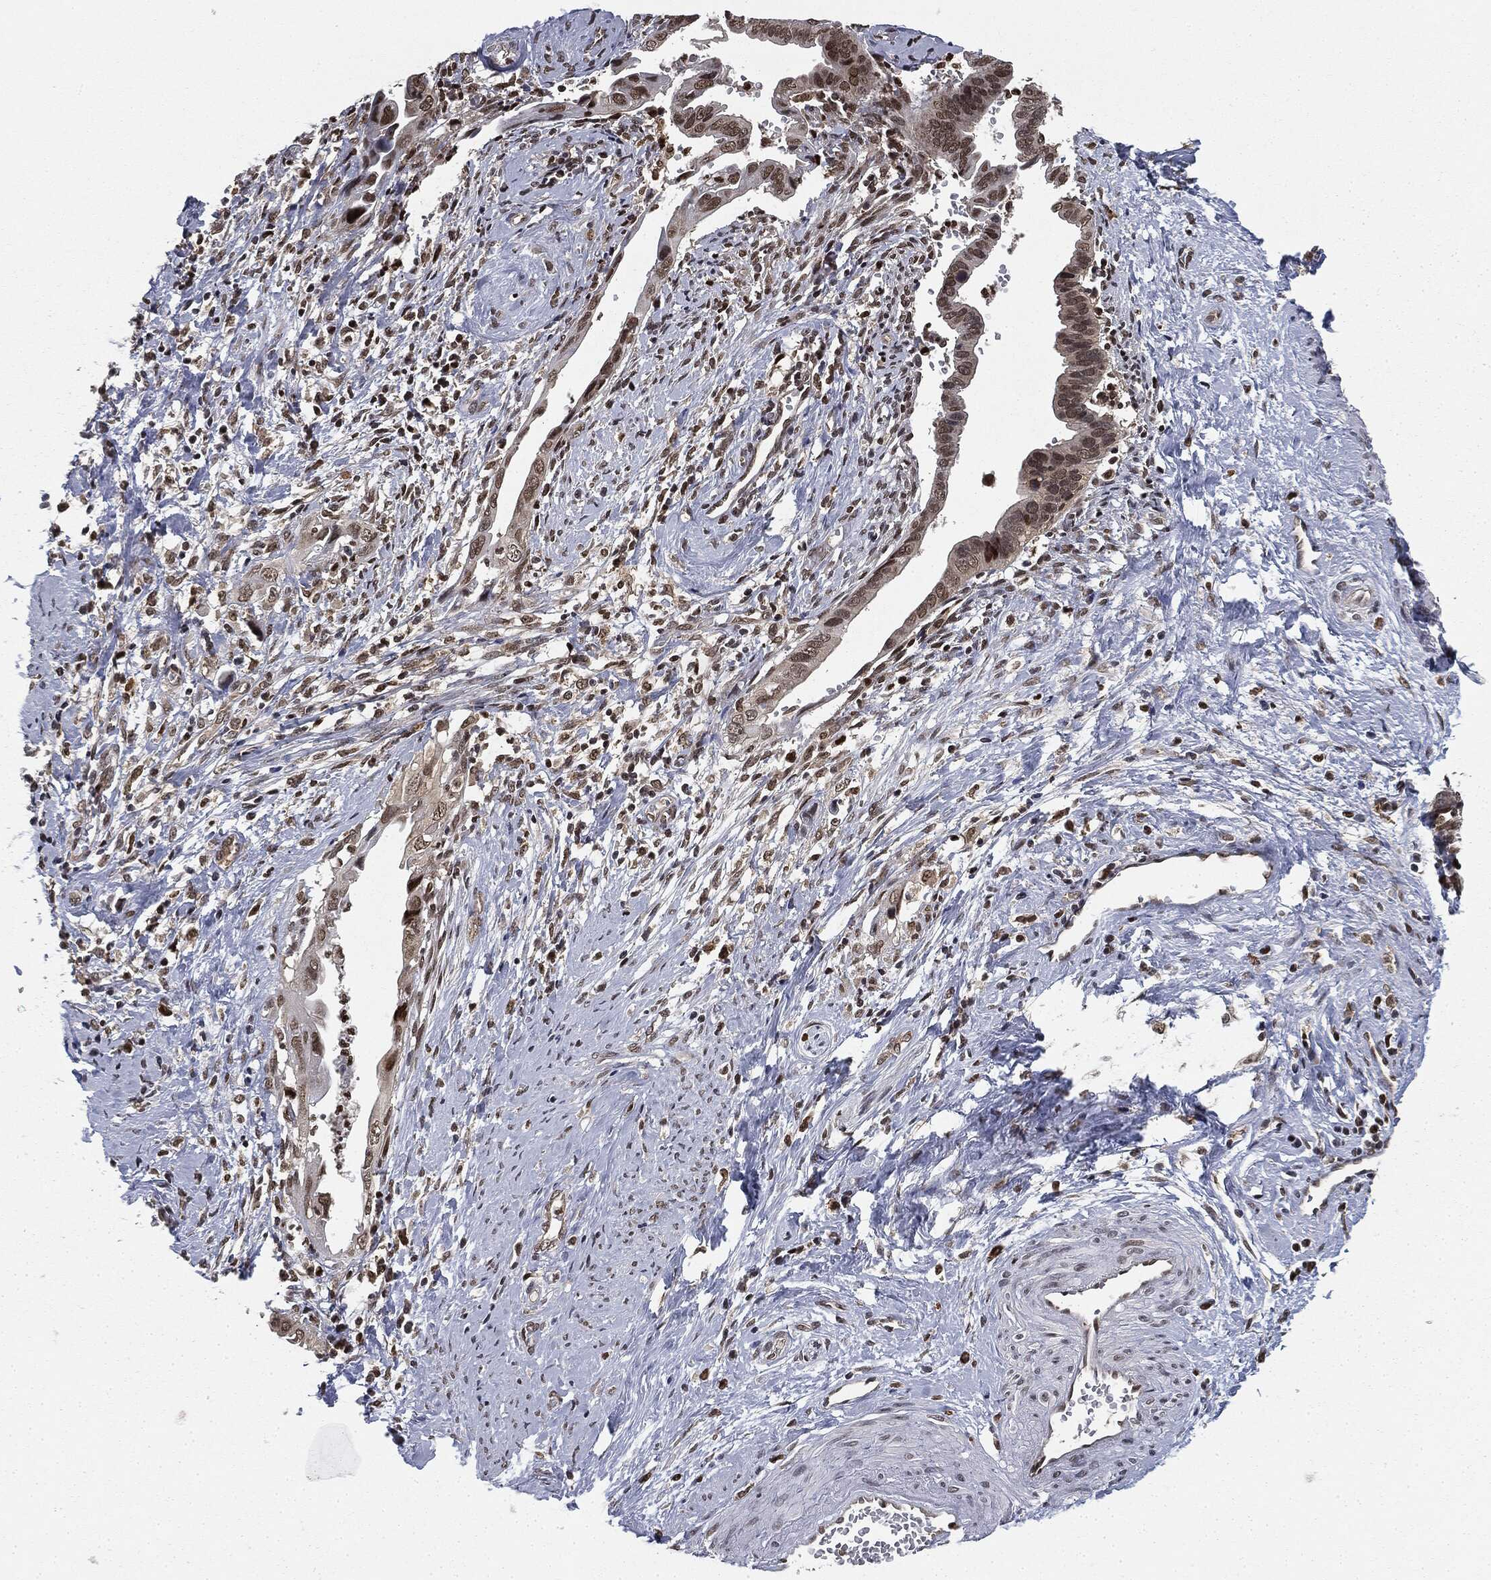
{"staining": {"intensity": "weak", "quantity": "<25%", "location": "nuclear"}, "tissue": "cervical cancer", "cell_type": "Tumor cells", "image_type": "cancer", "snomed": [{"axis": "morphology", "description": "Adenocarcinoma, NOS"}, {"axis": "topography", "description": "Cervix"}], "caption": "A micrograph of human cervical adenocarcinoma is negative for staining in tumor cells.", "gene": "TBC1D22A", "patient": {"sex": "female", "age": 42}}